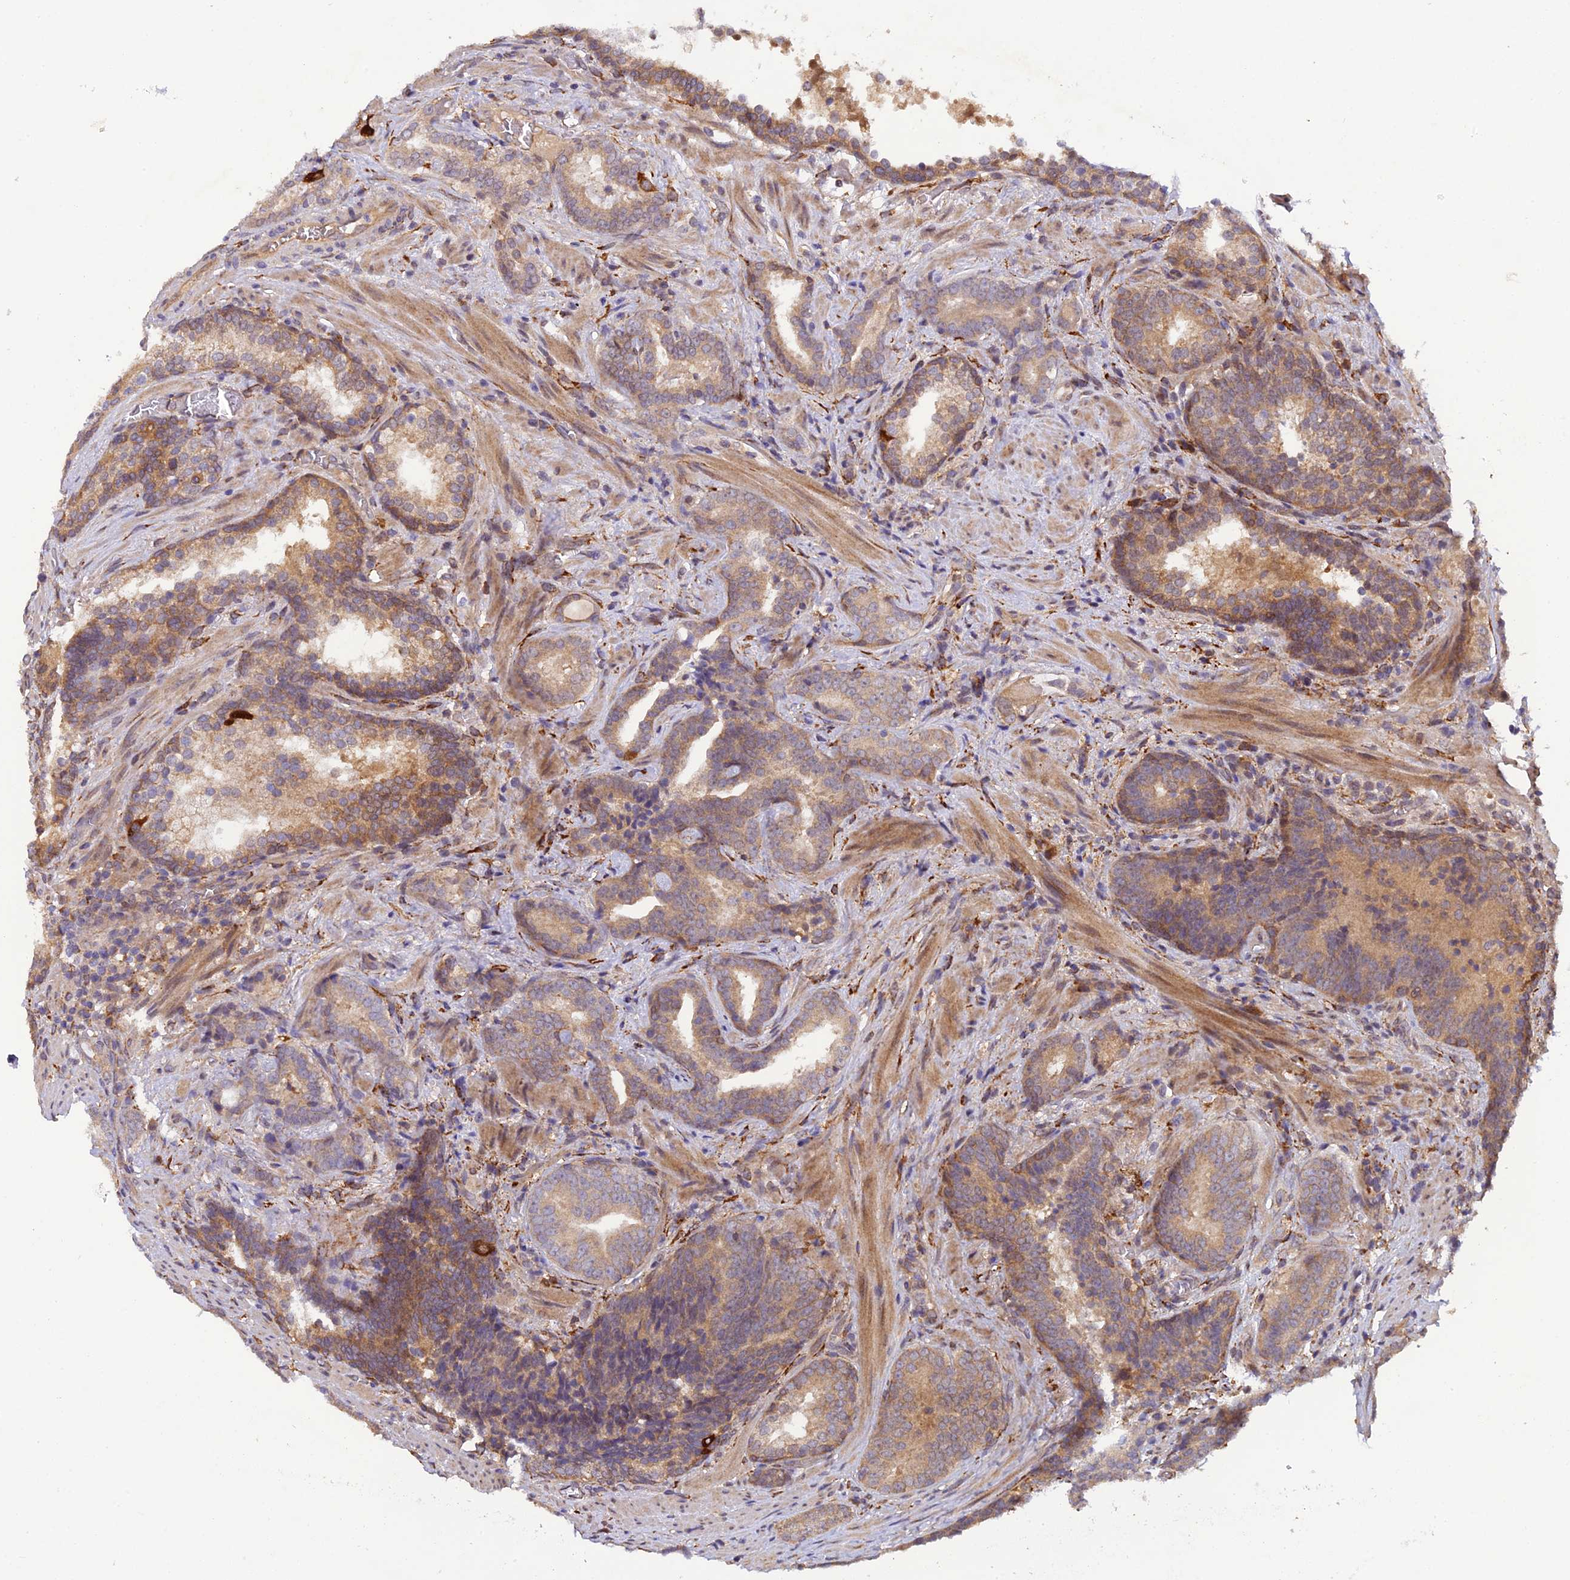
{"staining": {"intensity": "moderate", "quantity": ">75%", "location": "cytoplasmic/membranous"}, "tissue": "prostate cancer", "cell_type": "Tumor cells", "image_type": "cancer", "snomed": [{"axis": "morphology", "description": "Adenocarcinoma, Low grade"}, {"axis": "topography", "description": "Prostate"}], "caption": "A histopathology image of human prostate cancer stained for a protein displays moderate cytoplasmic/membranous brown staining in tumor cells.", "gene": "P3H3", "patient": {"sex": "male", "age": 58}}